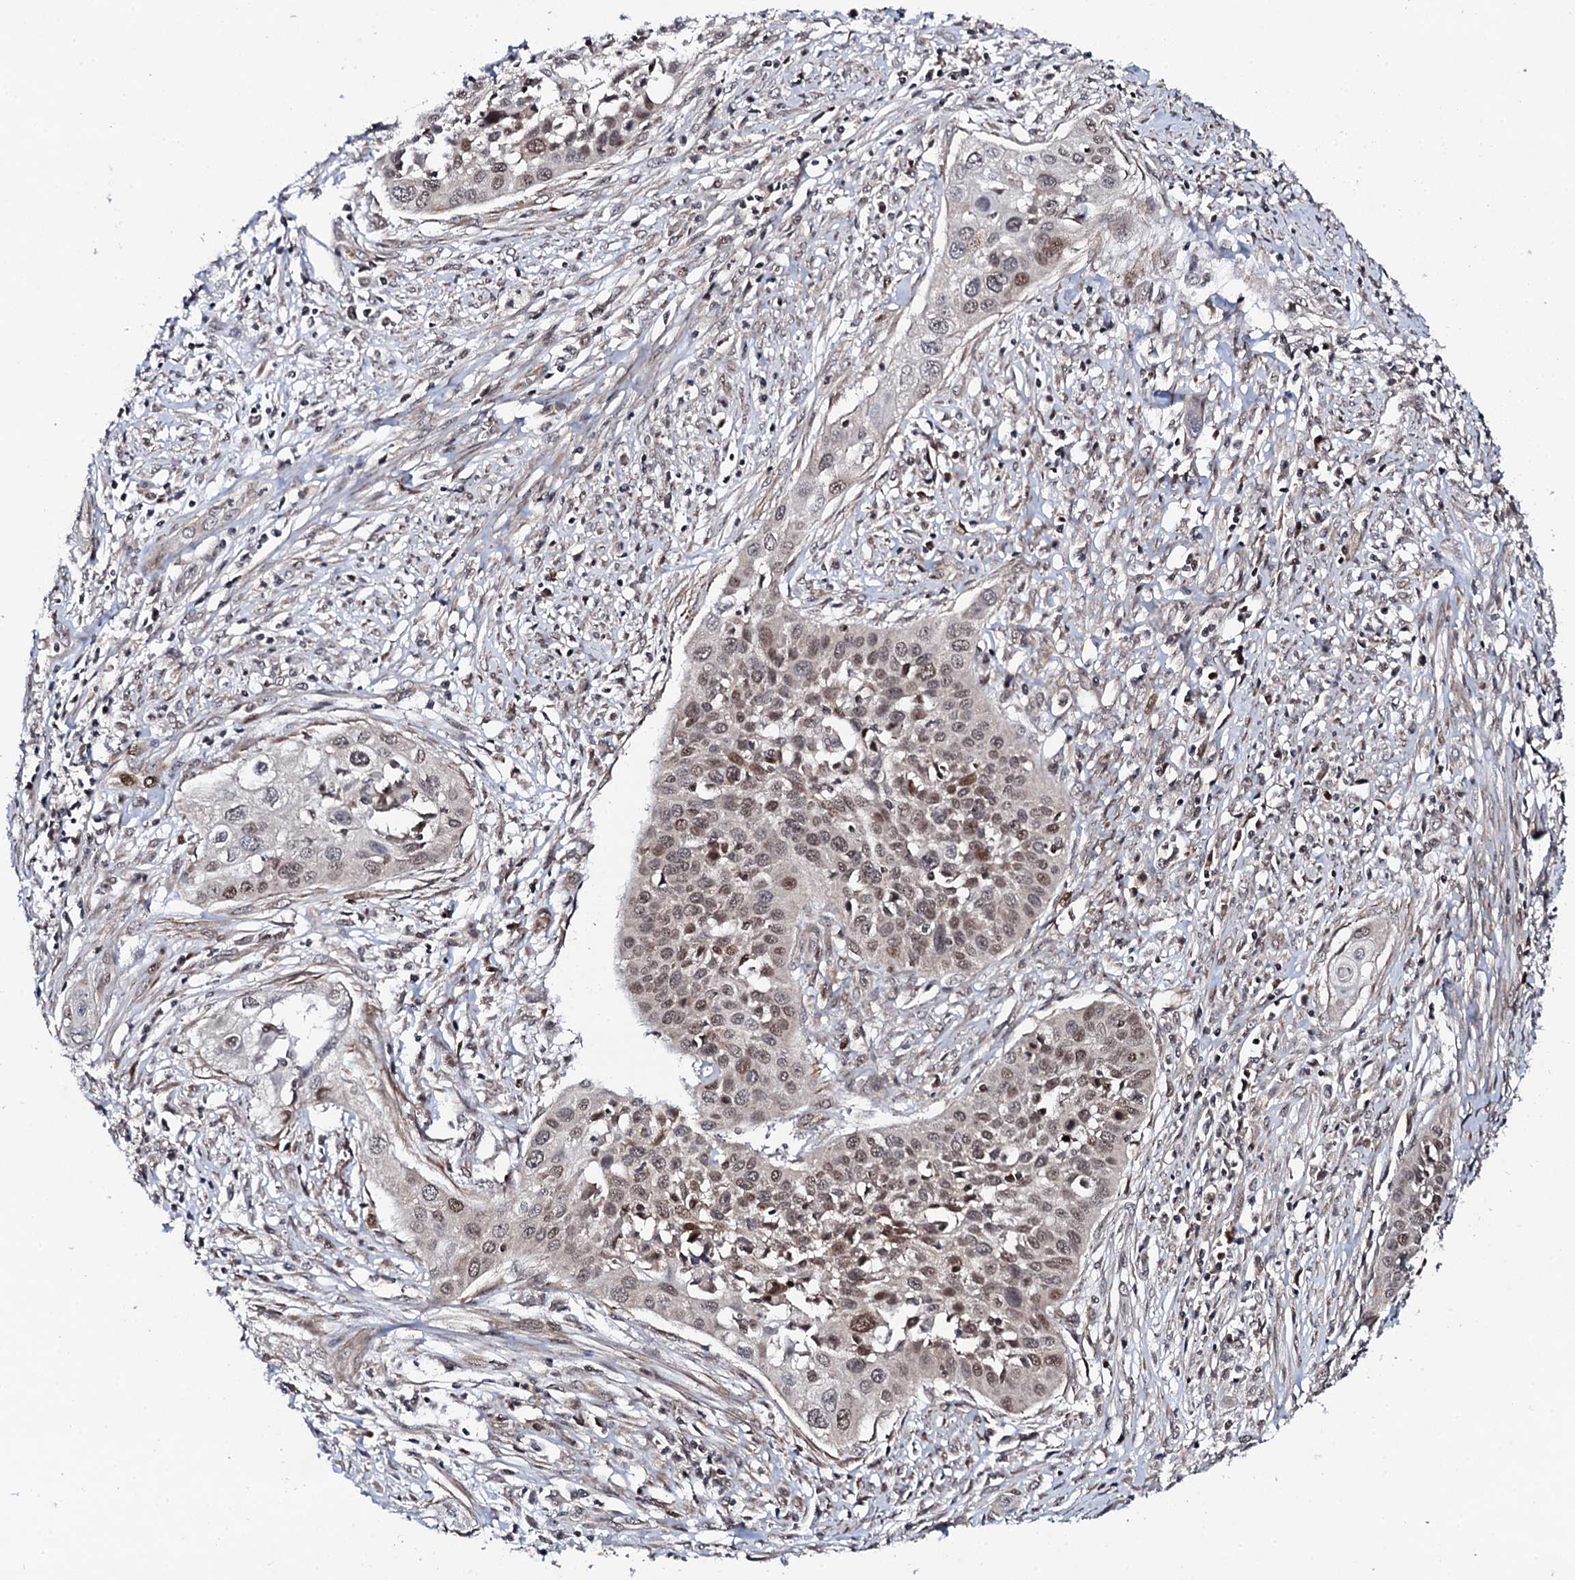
{"staining": {"intensity": "weak", "quantity": ">75%", "location": "nuclear"}, "tissue": "cervical cancer", "cell_type": "Tumor cells", "image_type": "cancer", "snomed": [{"axis": "morphology", "description": "Squamous cell carcinoma, NOS"}, {"axis": "topography", "description": "Cervix"}], "caption": "Immunohistochemistry (IHC) (DAB) staining of cervical cancer (squamous cell carcinoma) exhibits weak nuclear protein positivity in about >75% of tumor cells.", "gene": "FAM111A", "patient": {"sex": "female", "age": 34}}